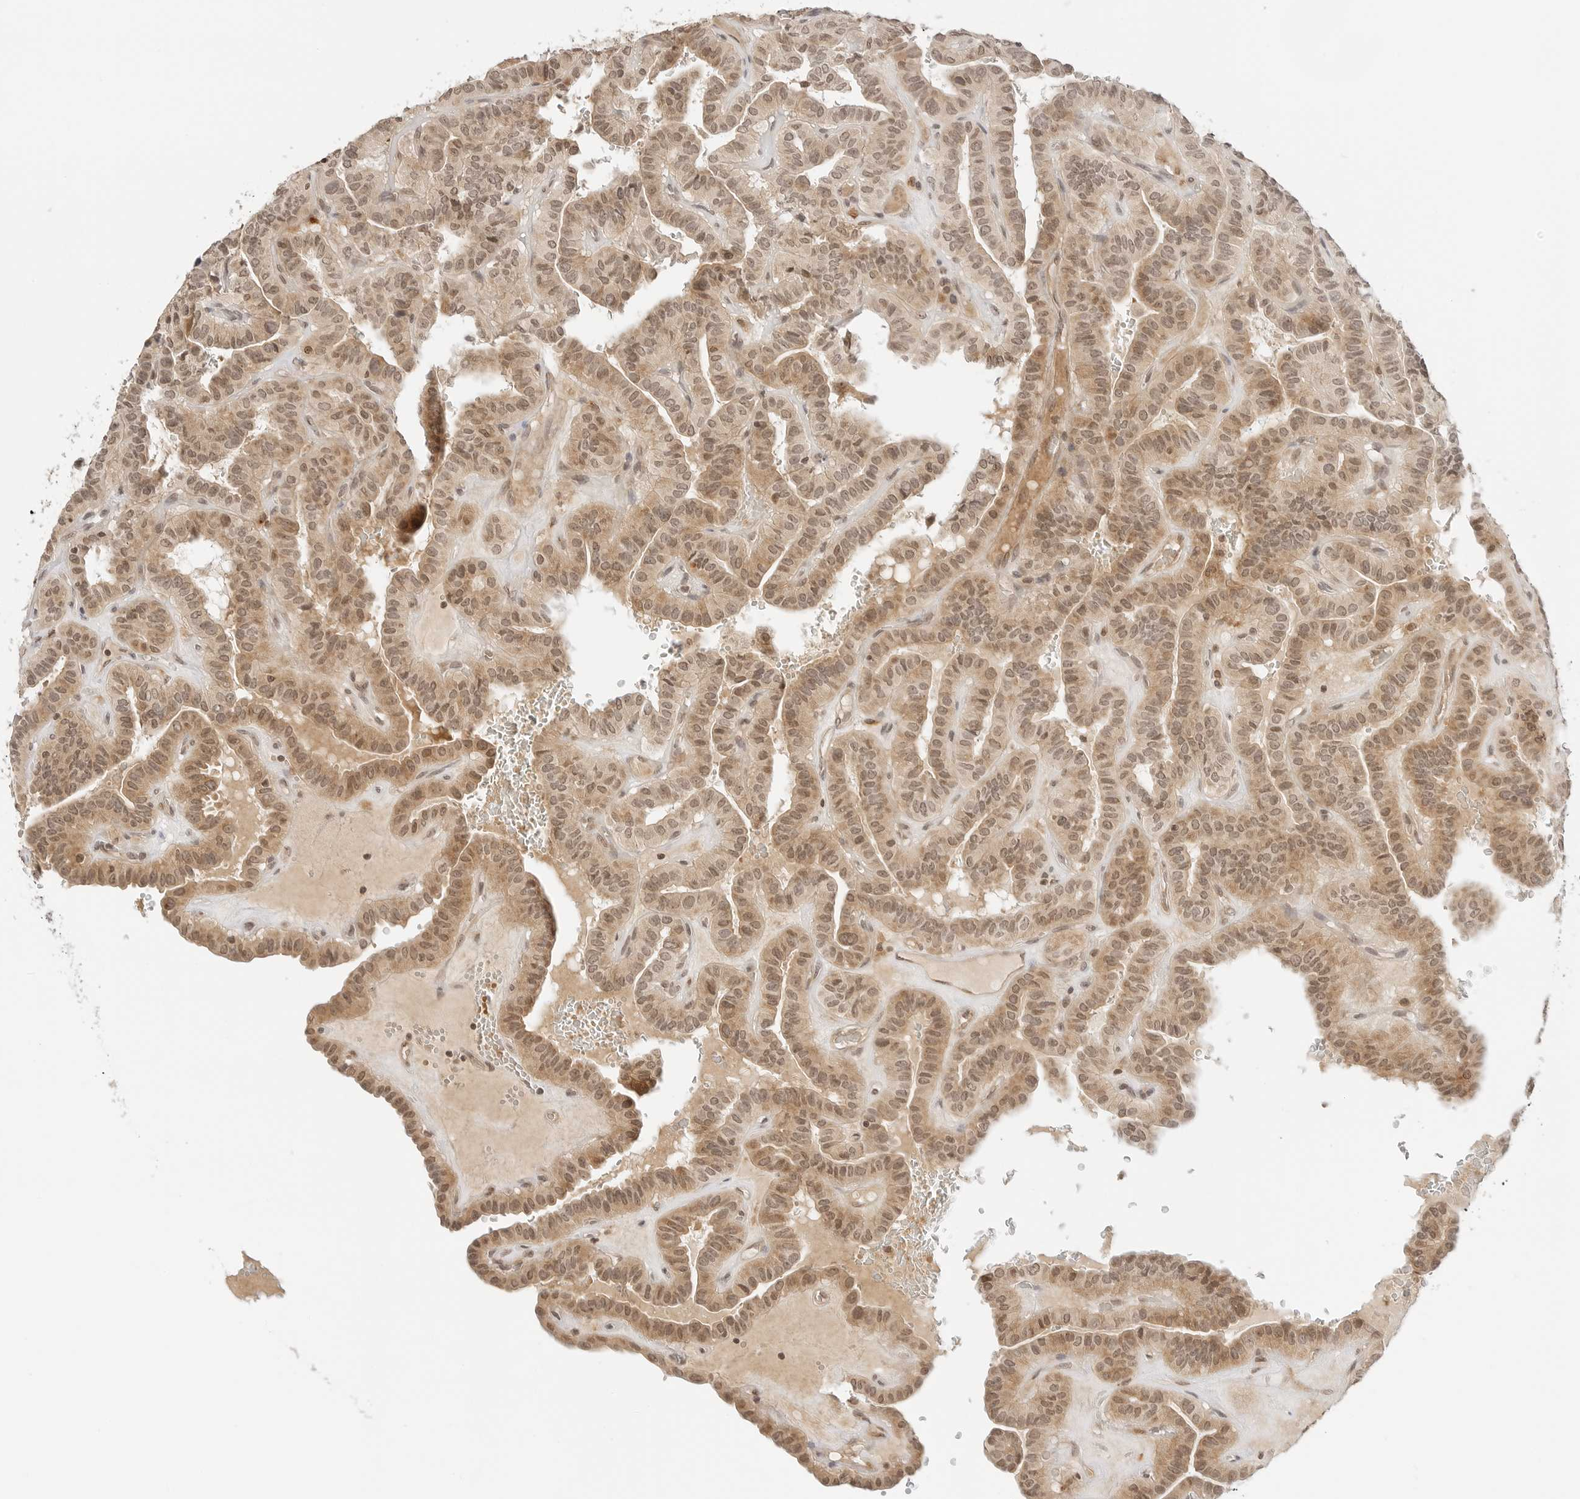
{"staining": {"intensity": "moderate", "quantity": ">75%", "location": "cytoplasmic/membranous,nuclear"}, "tissue": "thyroid cancer", "cell_type": "Tumor cells", "image_type": "cancer", "snomed": [{"axis": "morphology", "description": "Papillary adenocarcinoma, NOS"}, {"axis": "topography", "description": "Thyroid gland"}], "caption": "High-magnification brightfield microscopy of papillary adenocarcinoma (thyroid) stained with DAB (brown) and counterstained with hematoxylin (blue). tumor cells exhibit moderate cytoplasmic/membranous and nuclear expression is appreciated in about>75% of cells.", "gene": "GPR34", "patient": {"sex": "male", "age": 77}}